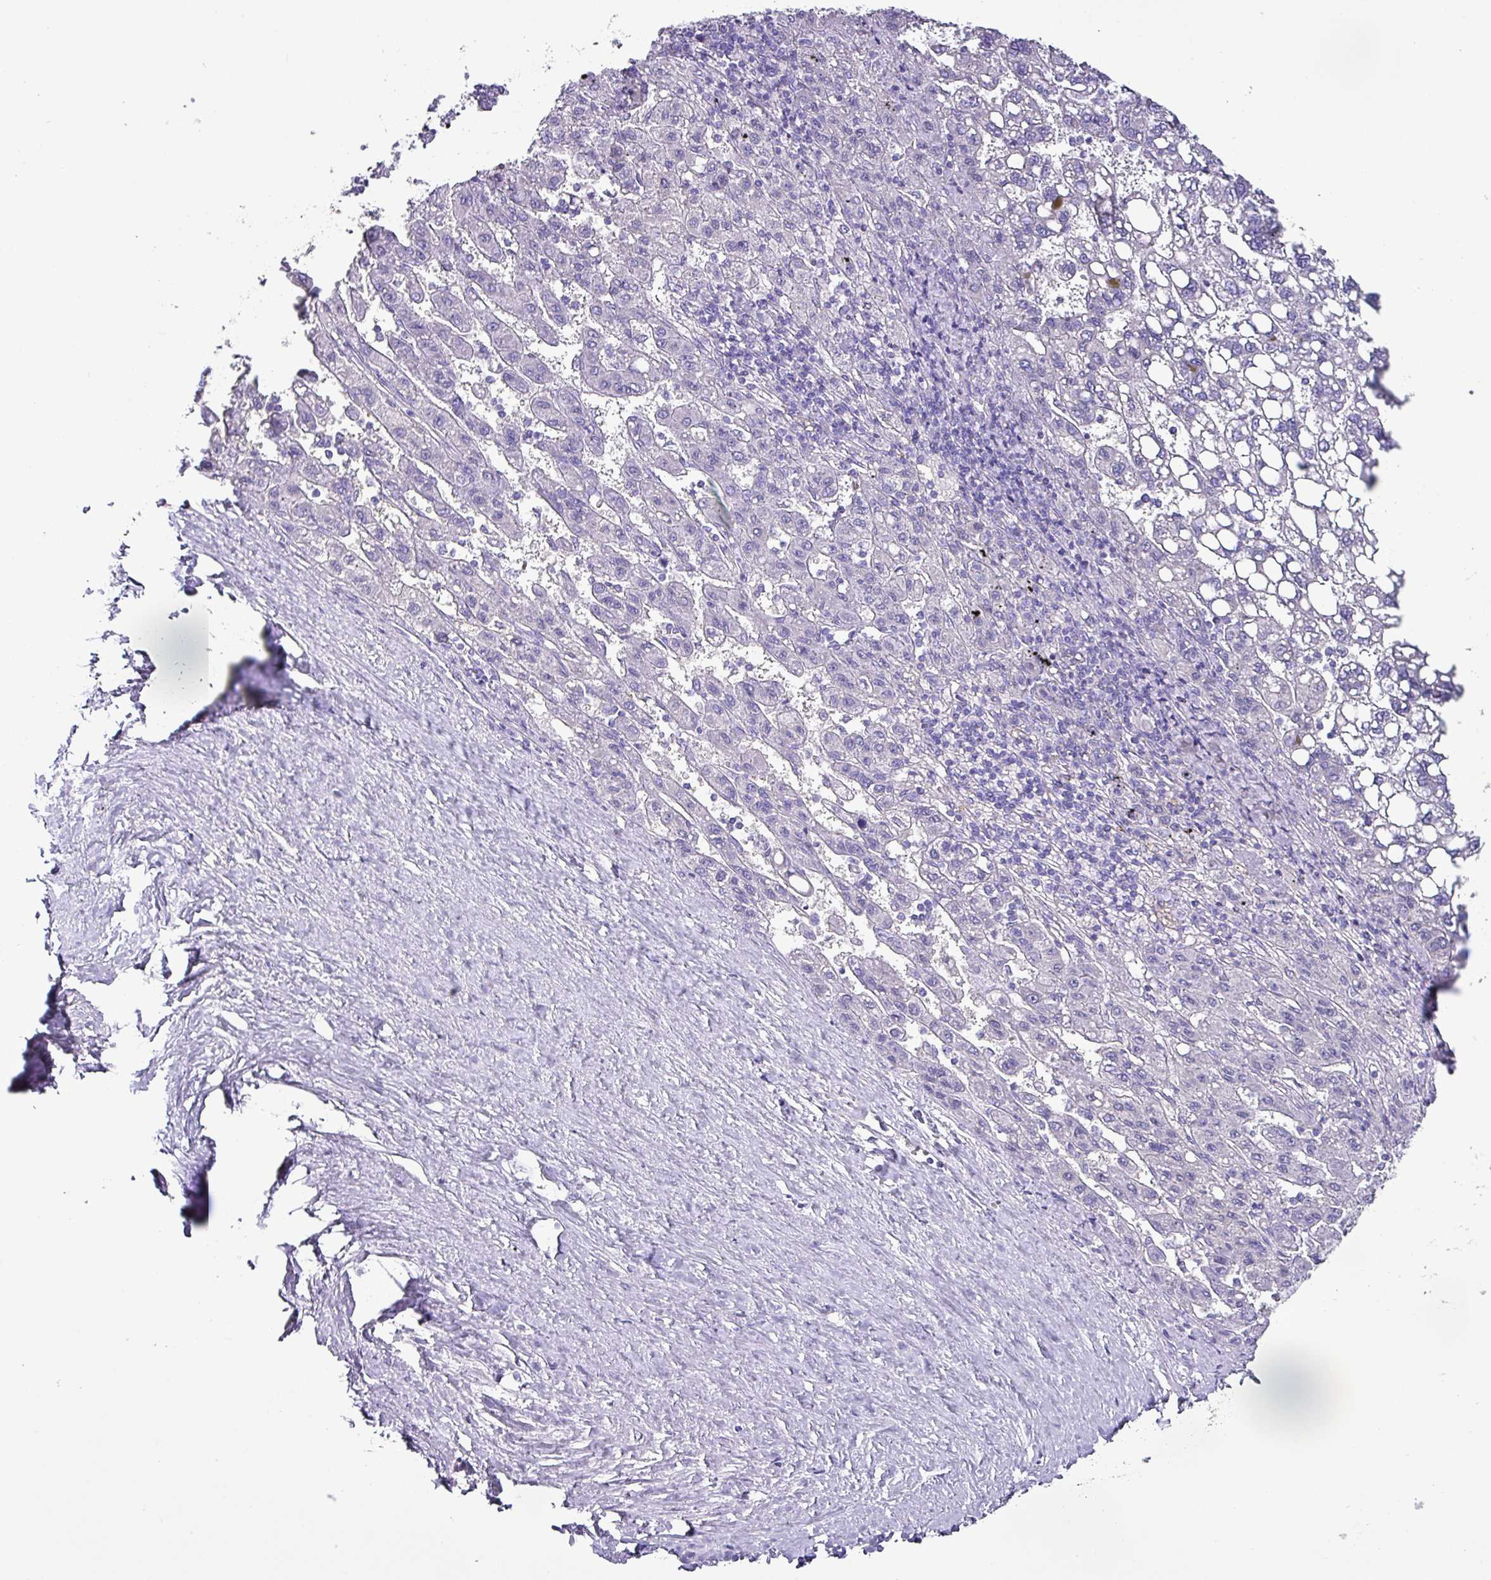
{"staining": {"intensity": "negative", "quantity": "none", "location": "none"}, "tissue": "liver cancer", "cell_type": "Tumor cells", "image_type": "cancer", "snomed": [{"axis": "morphology", "description": "Carcinoma, Hepatocellular, NOS"}, {"axis": "topography", "description": "Liver"}], "caption": "Protein analysis of hepatocellular carcinoma (liver) reveals no significant expression in tumor cells.", "gene": "KRT6C", "patient": {"sex": "female", "age": 82}}